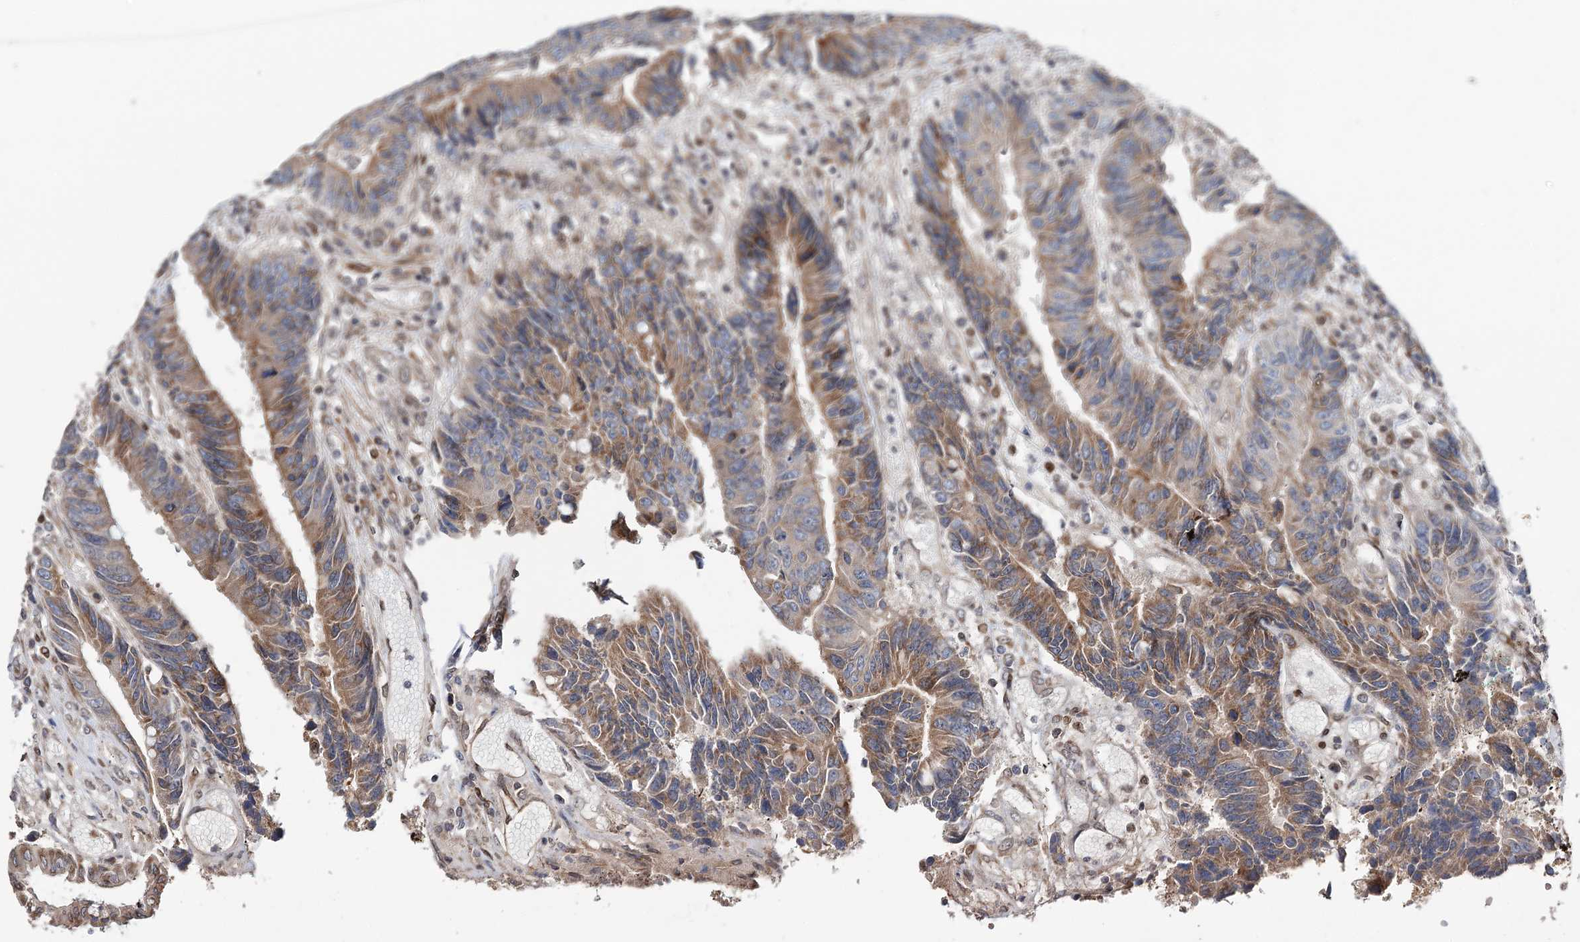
{"staining": {"intensity": "moderate", "quantity": ">75%", "location": "cytoplasmic/membranous"}, "tissue": "colorectal cancer", "cell_type": "Tumor cells", "image_type": "cancer", "snomed": [{"axis": "morphology", "description": "Adenocarcinoma, NOS"}, {"axis": "topography", "description": "Rectum"}], "caption": "Moderate cytoplasmic/membranous positivity is appreciated in about >75% of tumor cells in colorectal cancer. (Brightfield microscopy of DAB IHC at high magnification).", "gene": "CFAP46", "patient": {"sex": "male", "age": 84}}